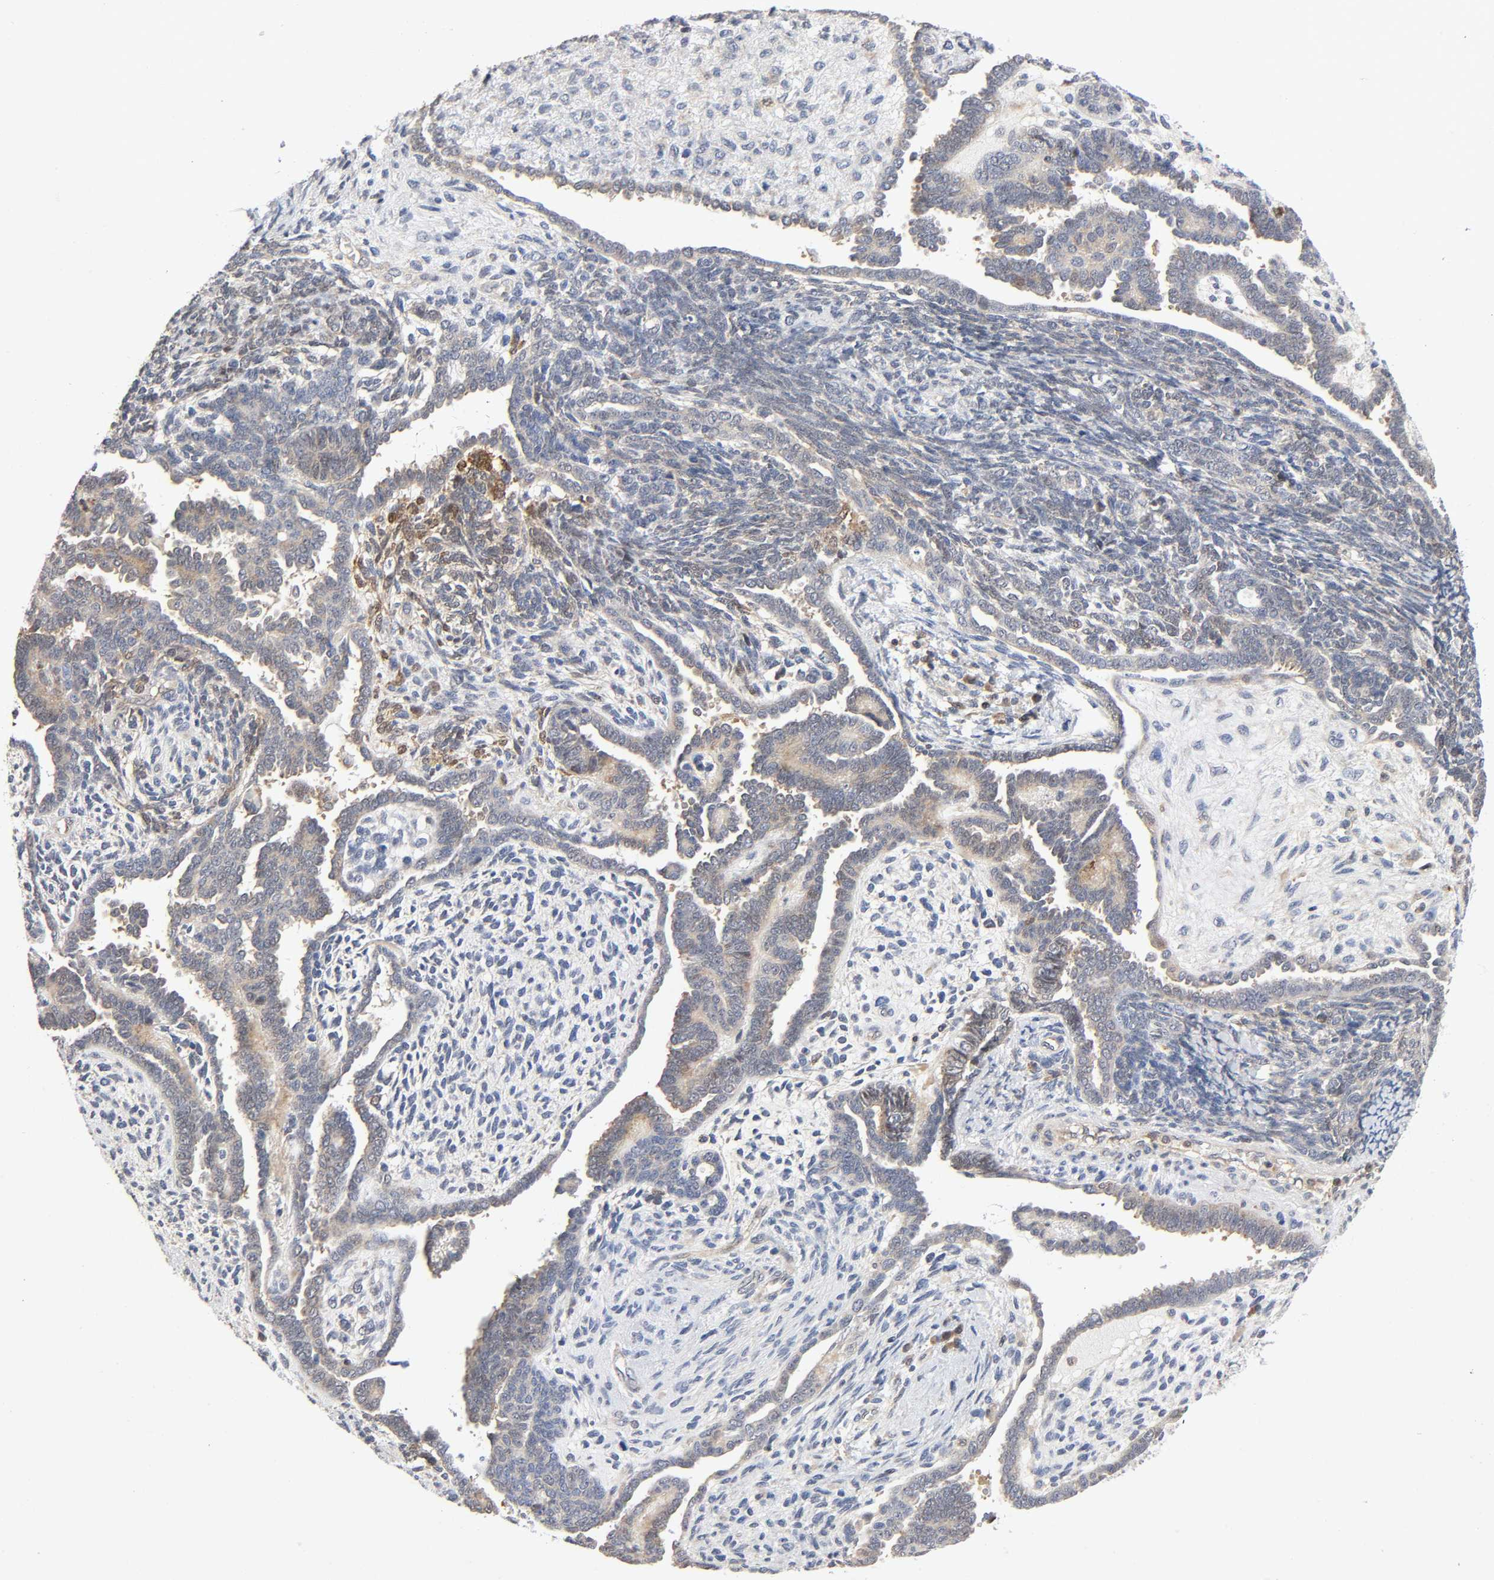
{"staining": {"intensity": "weak", "quantity": "25%-75%", "location": "cytoplasmic/membranous"}, "tissue": "endometrial cancer", "cell_type": "Tumor cells", "image_type": "cancer", "snomed": [{"axis": "morphology", "description": "Neoplasm, malignant, NOS"}, {"axis": "topography", "description": "Endometrium"}], "caption": "DAB immunohistochemical staining of human endometrial malignant neoplasm shows weak cytoplasmic/membranous protein expression in about 25%-75% of tumor cells.", "gene": "CASP9", "patient": {"sex": "female", "age": 74}}